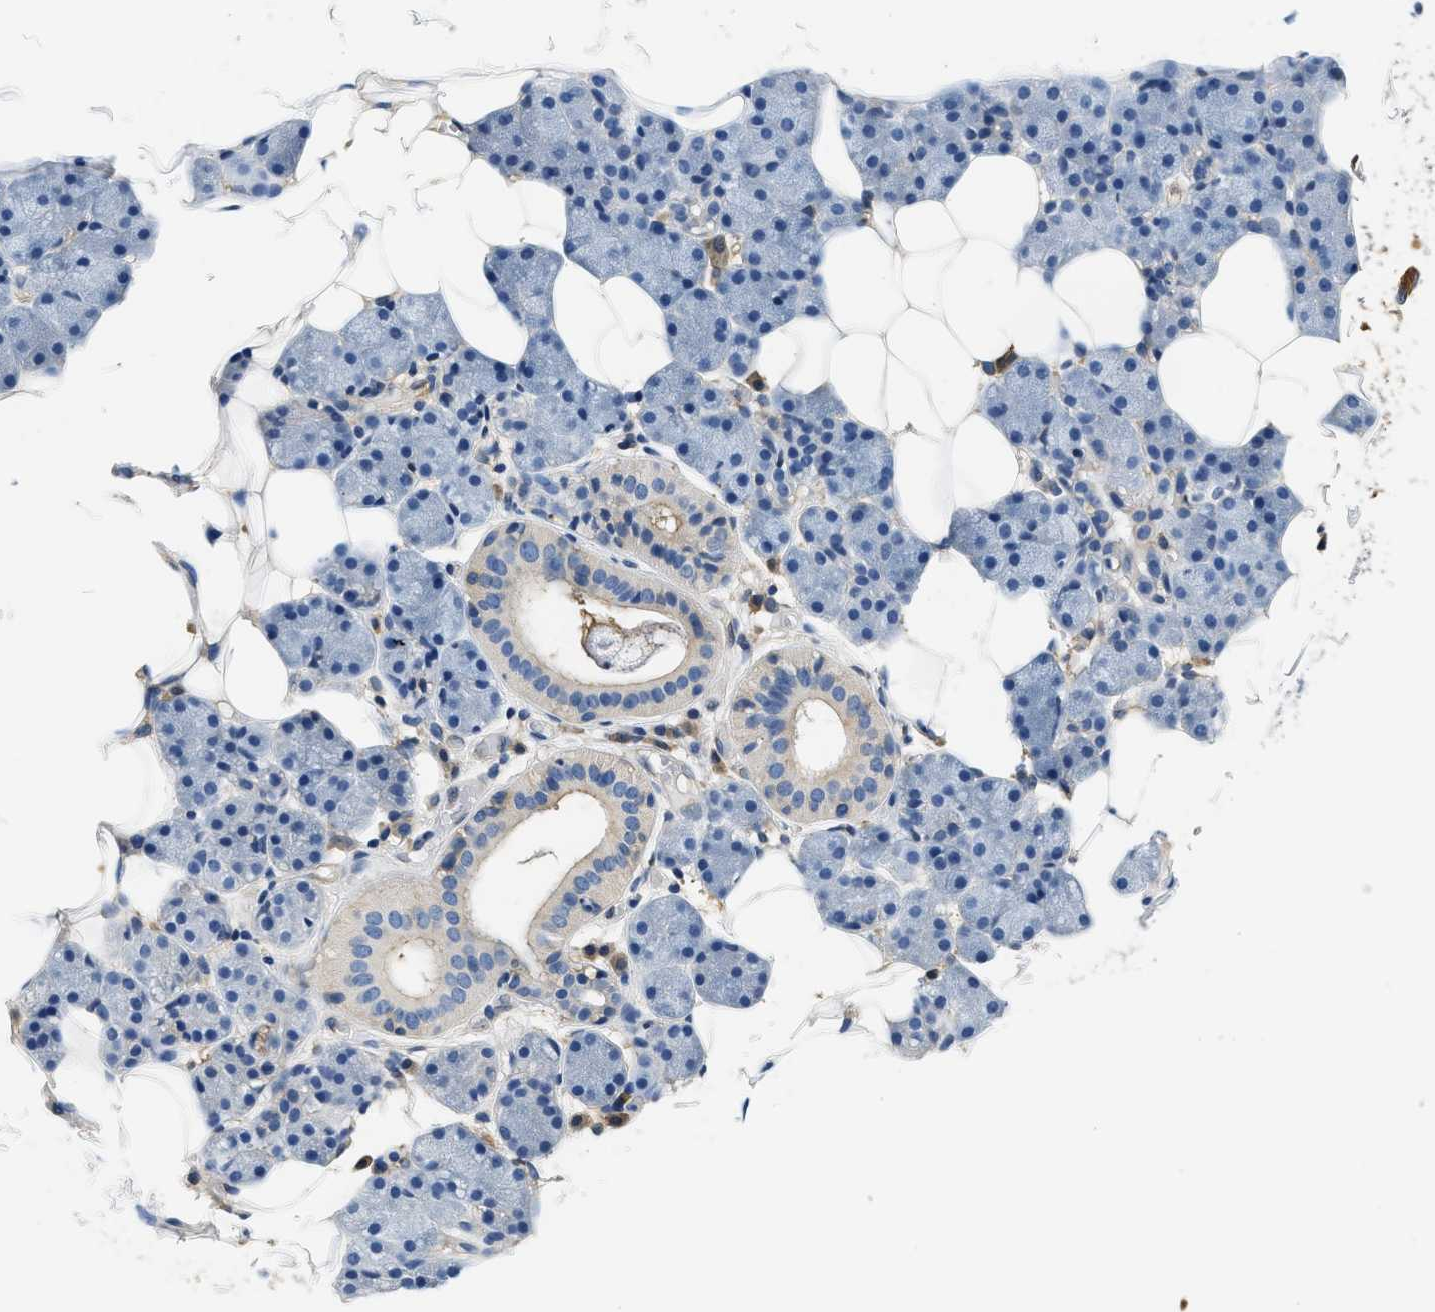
{"staining": {"intensity": "negative", "quantity": "none", "location": "none"}, "tissue": "salivary gland", "cell_type": "Glandular cells", "image_type": "normal", "snomed": [{"axis": "morphology", "description": "Normal tissue, NOS"}, {"axis": "topography", "description": "Salivary gland"}], "caption": "This is an IHC micrograph of benign salivary gland. There is no positivity in glandular cells.", "gene": "PPP2R1B", "patient": {"sex": "female", "age": 33}}